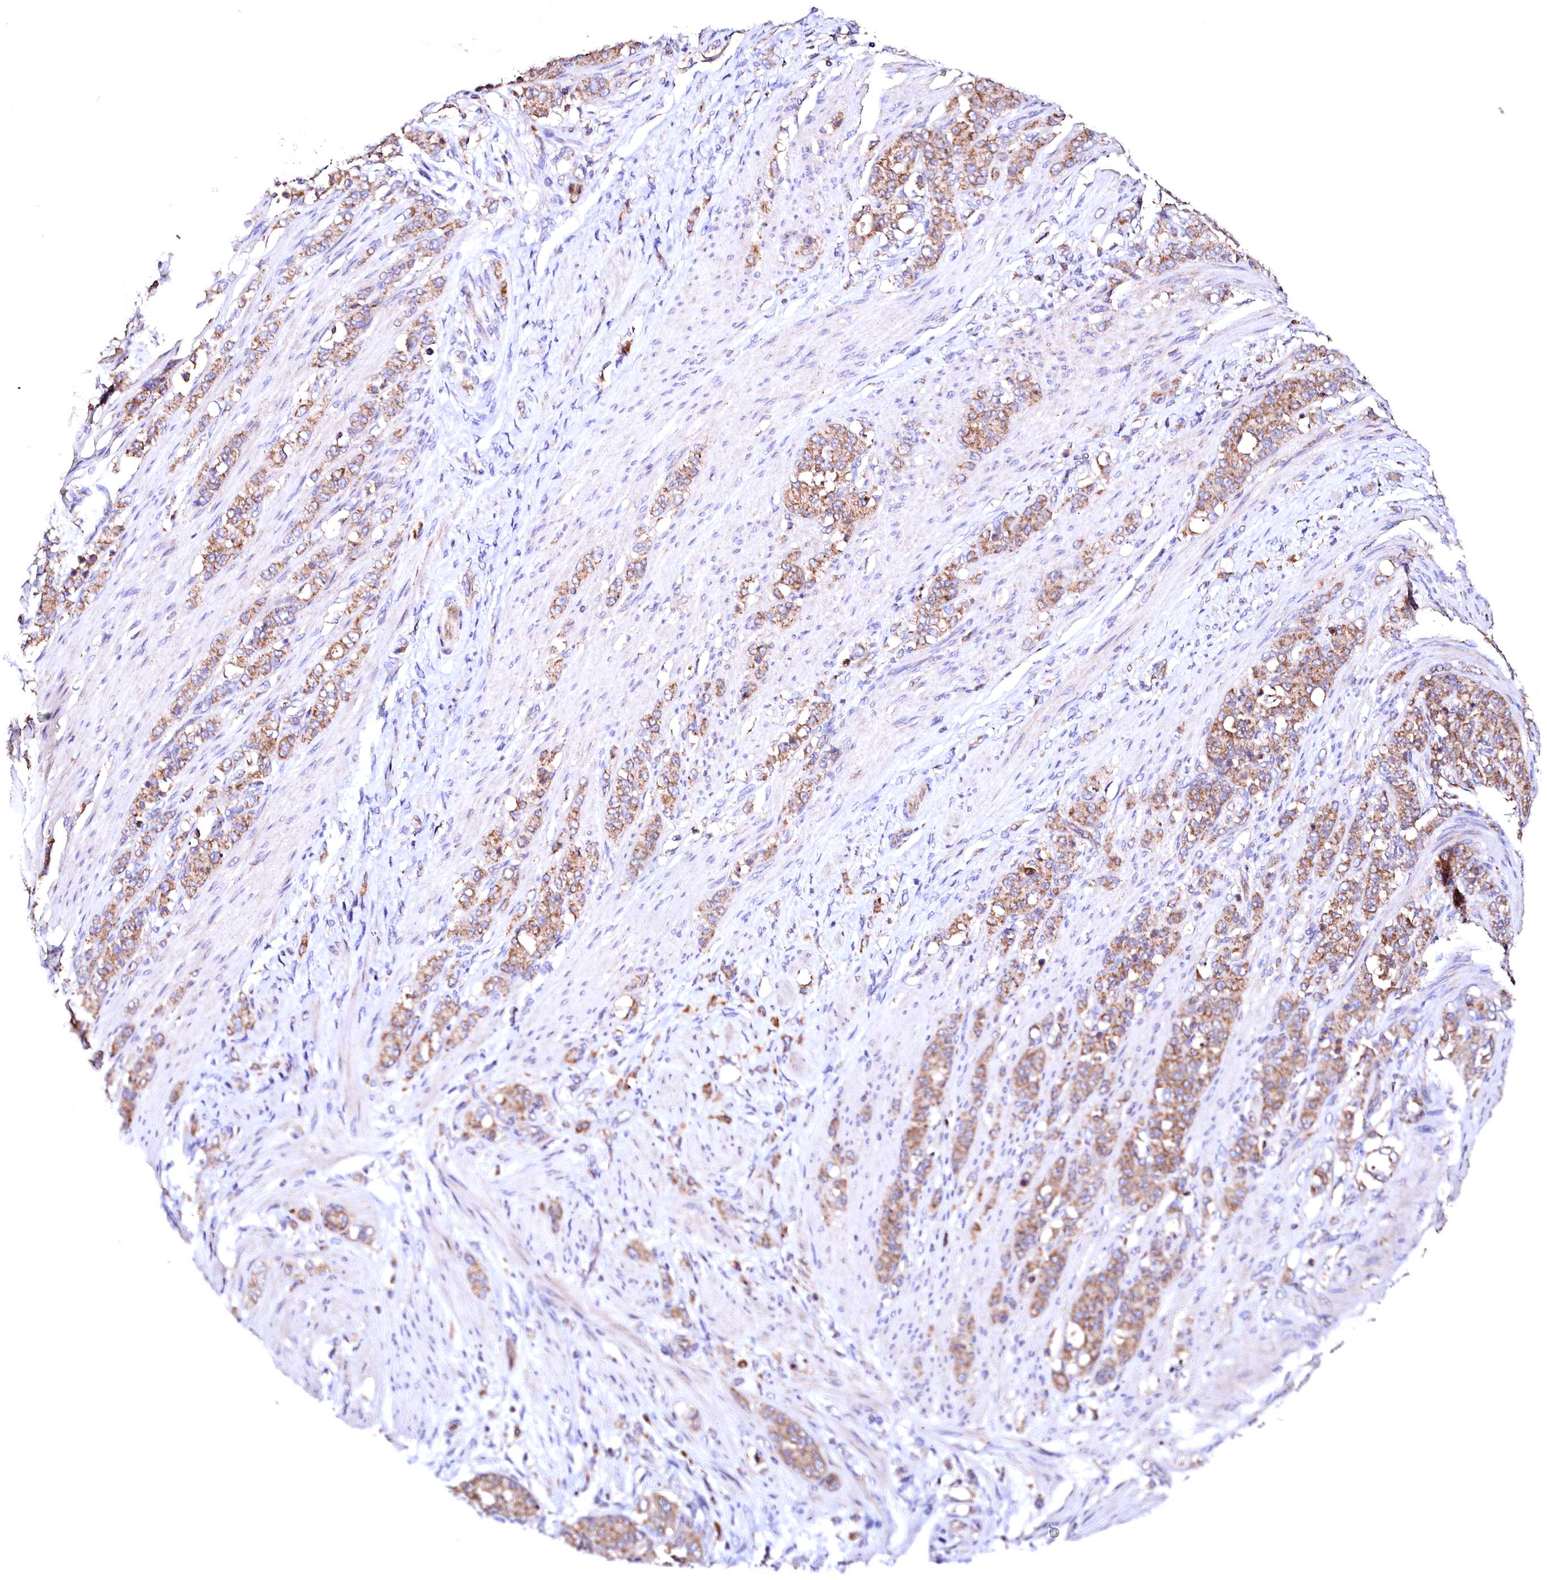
{"staining": {"intensity": "moderate", "quantity": ">75%", "location": "cytoplasmic/membranous"}, "tissue": "stomach cancer", "cell_type": "Tumor cells", "image_type": "cancer", "snomed": [{"axis": "morphology", "description": "Adenocarcinoma, NOS"}, {"axis": "topography", "description": "Stomach"}], "caption": "Brown immunohistochemical staining in adenocarcinoma (stomach) reveals moderate cytoplasmic/membranous expression in approximately >75% of tumor cells. The staining is performed using DAB (3,3'-diaminobenzidine) brown chromogen to label protein expression. The nuclei are counter-stained blue using hematoxylin.", "gene": "ST3GAL1", "patient": {"sex": "female", "age": 79}}